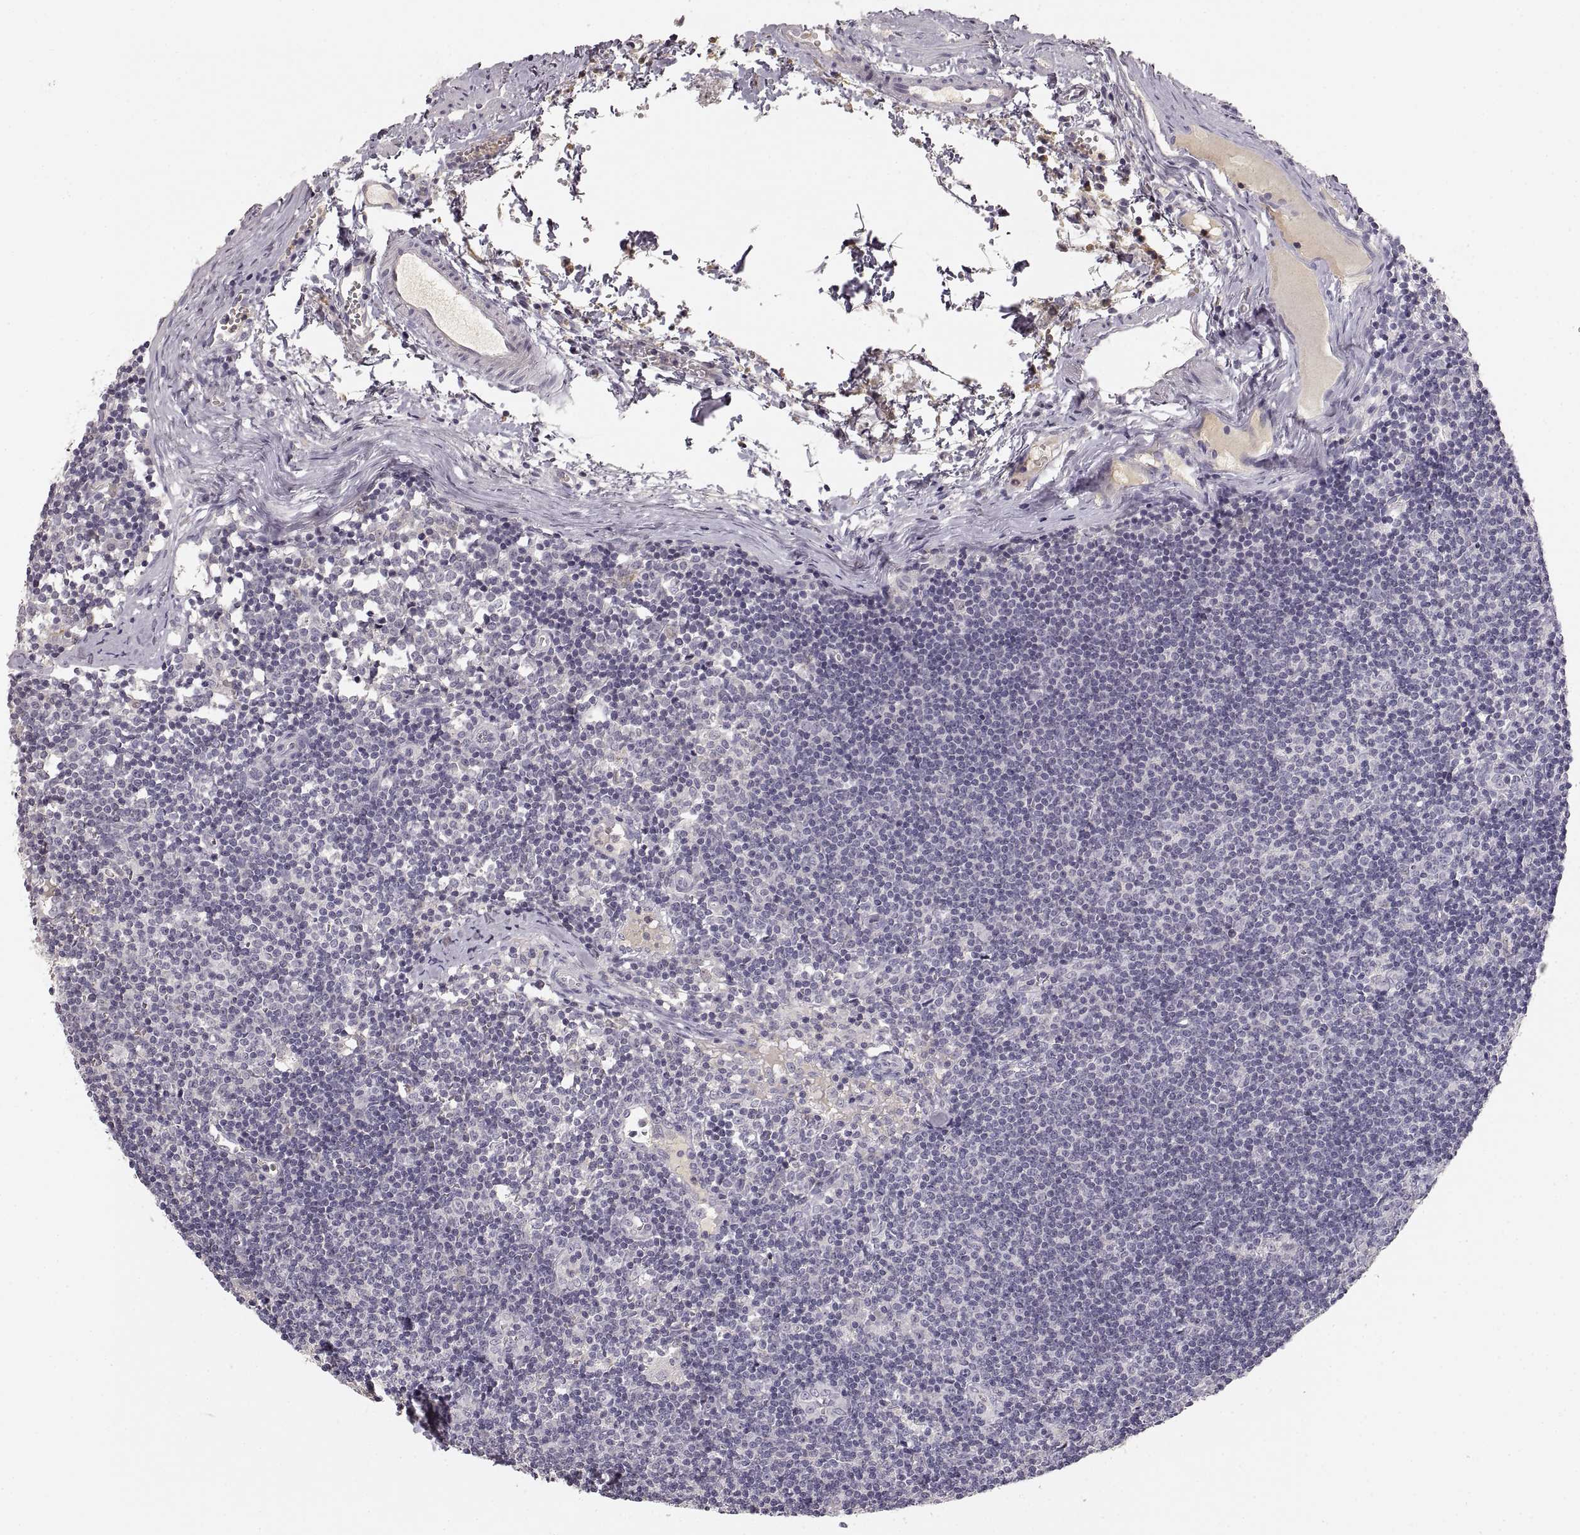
{"staining": {"intensity": "negative", "quantity": "none", "location": "none"}, "tissue": "lymph node", "cell_type": "Germinal center cells", "image_type": "normal", "snomed": [{"axis": "morphology", "description": "Normal tissue, NOS"}, {"axis": "topography", "description": "Lymph node"}], "caption": "Germinal center cells show no significant expression in benign lymph node. Nuclei are stained in blue.", "gene": "RUNDC3A", "patient": {"sex": "female", "age": 52}}